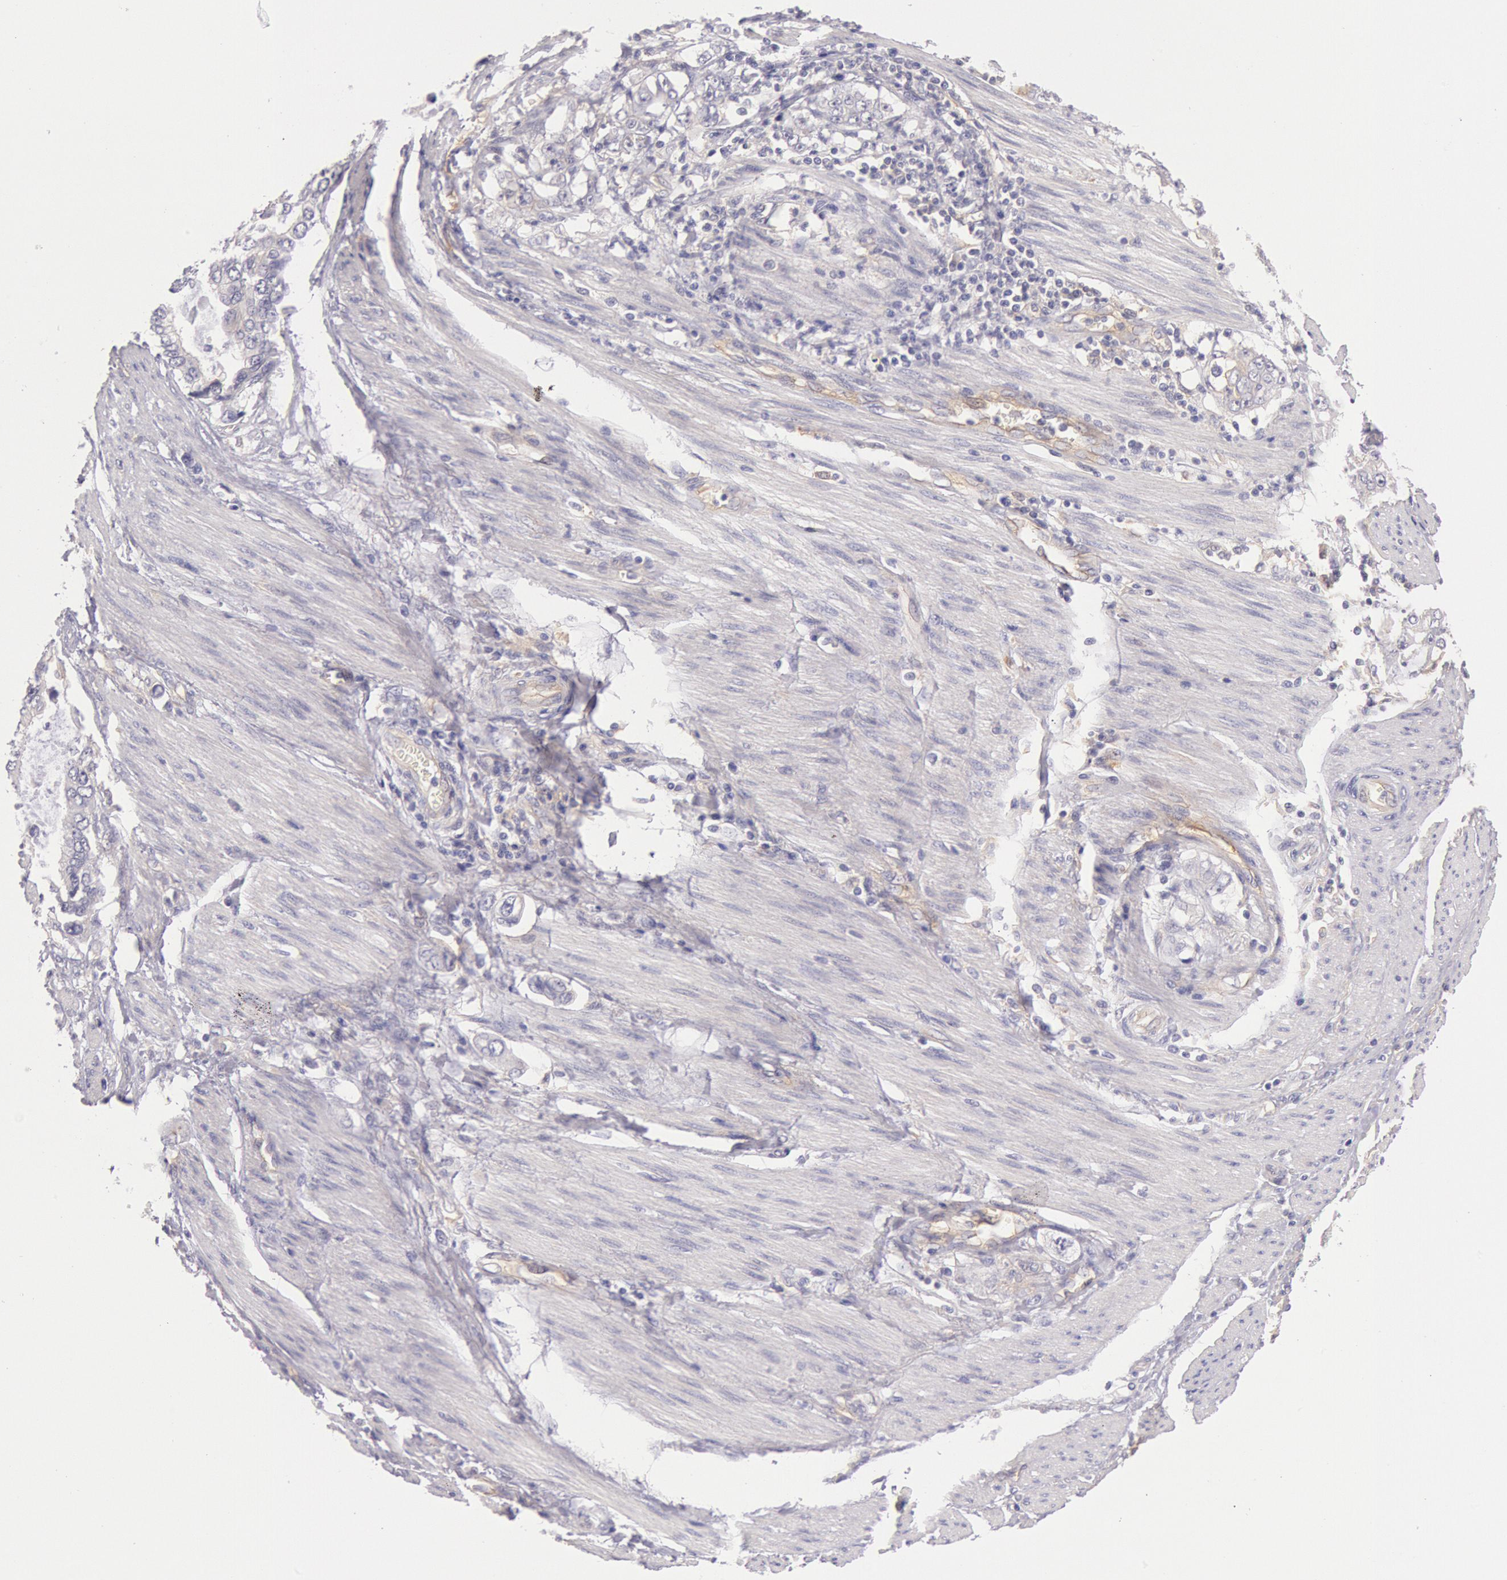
{"staining": {"intensity": "negative", "quantity": "none", "location": "none"}, "tissue": "stomach cancer", "cell_type": "Tumor cells", "image_type": "cancer", "snomed": [{"axis": "morphology", "description": "Adenocarcinoma, NOS"}, {"axis": "topography", "description": "Pancreas"}, {"axis": "topography", "description": "Stomach, upper"}], "caption": "This image is of stomach adenocarcinoma stained with IHC to label a protein in brown with the nuclei are counter-stained blue. There is no staining in tumor cells.", "gene": "MYO5A", "patient": {"sex": "male", "age": 77}}